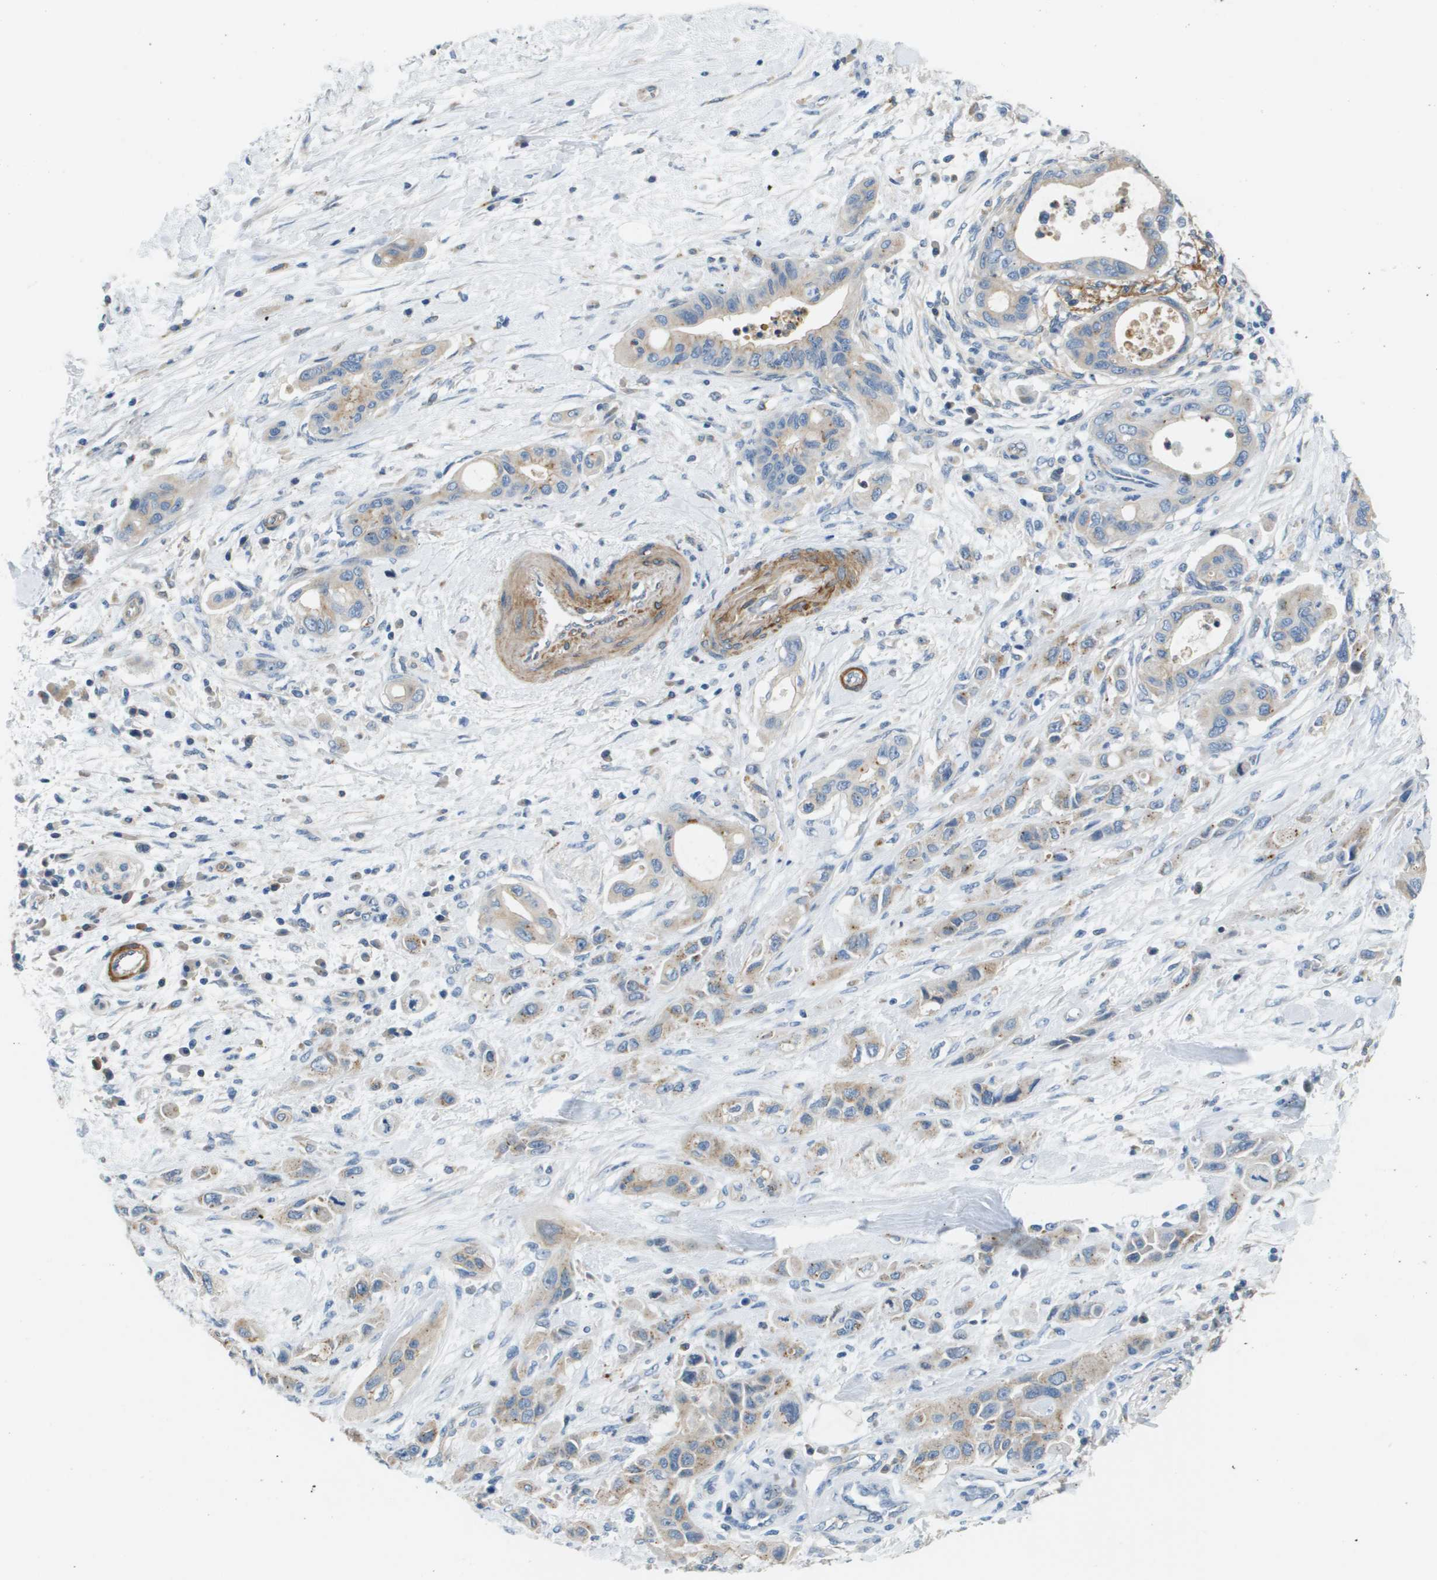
{"staining": {"intensity": "weak", "quantity": "25%-75%", "location": "cytoplasmic/membranous"}, "tissue": "pancreatic cancer", "cell_type": "Tumor cells", "image_type": "cancer", "snomed": [{"axis": "morphology", "description": "Adenocarcinoma, NOS"}, {"axis": "topography", "description": "Pancreas"}], "caption": "Pancreatic adenocarcinoma tissue displays weak cytoplasmic/membranous expression in about 25%-75% of tumor cells", "gene": "MYH11", "patient": {"sex": "female", "age": 73}}